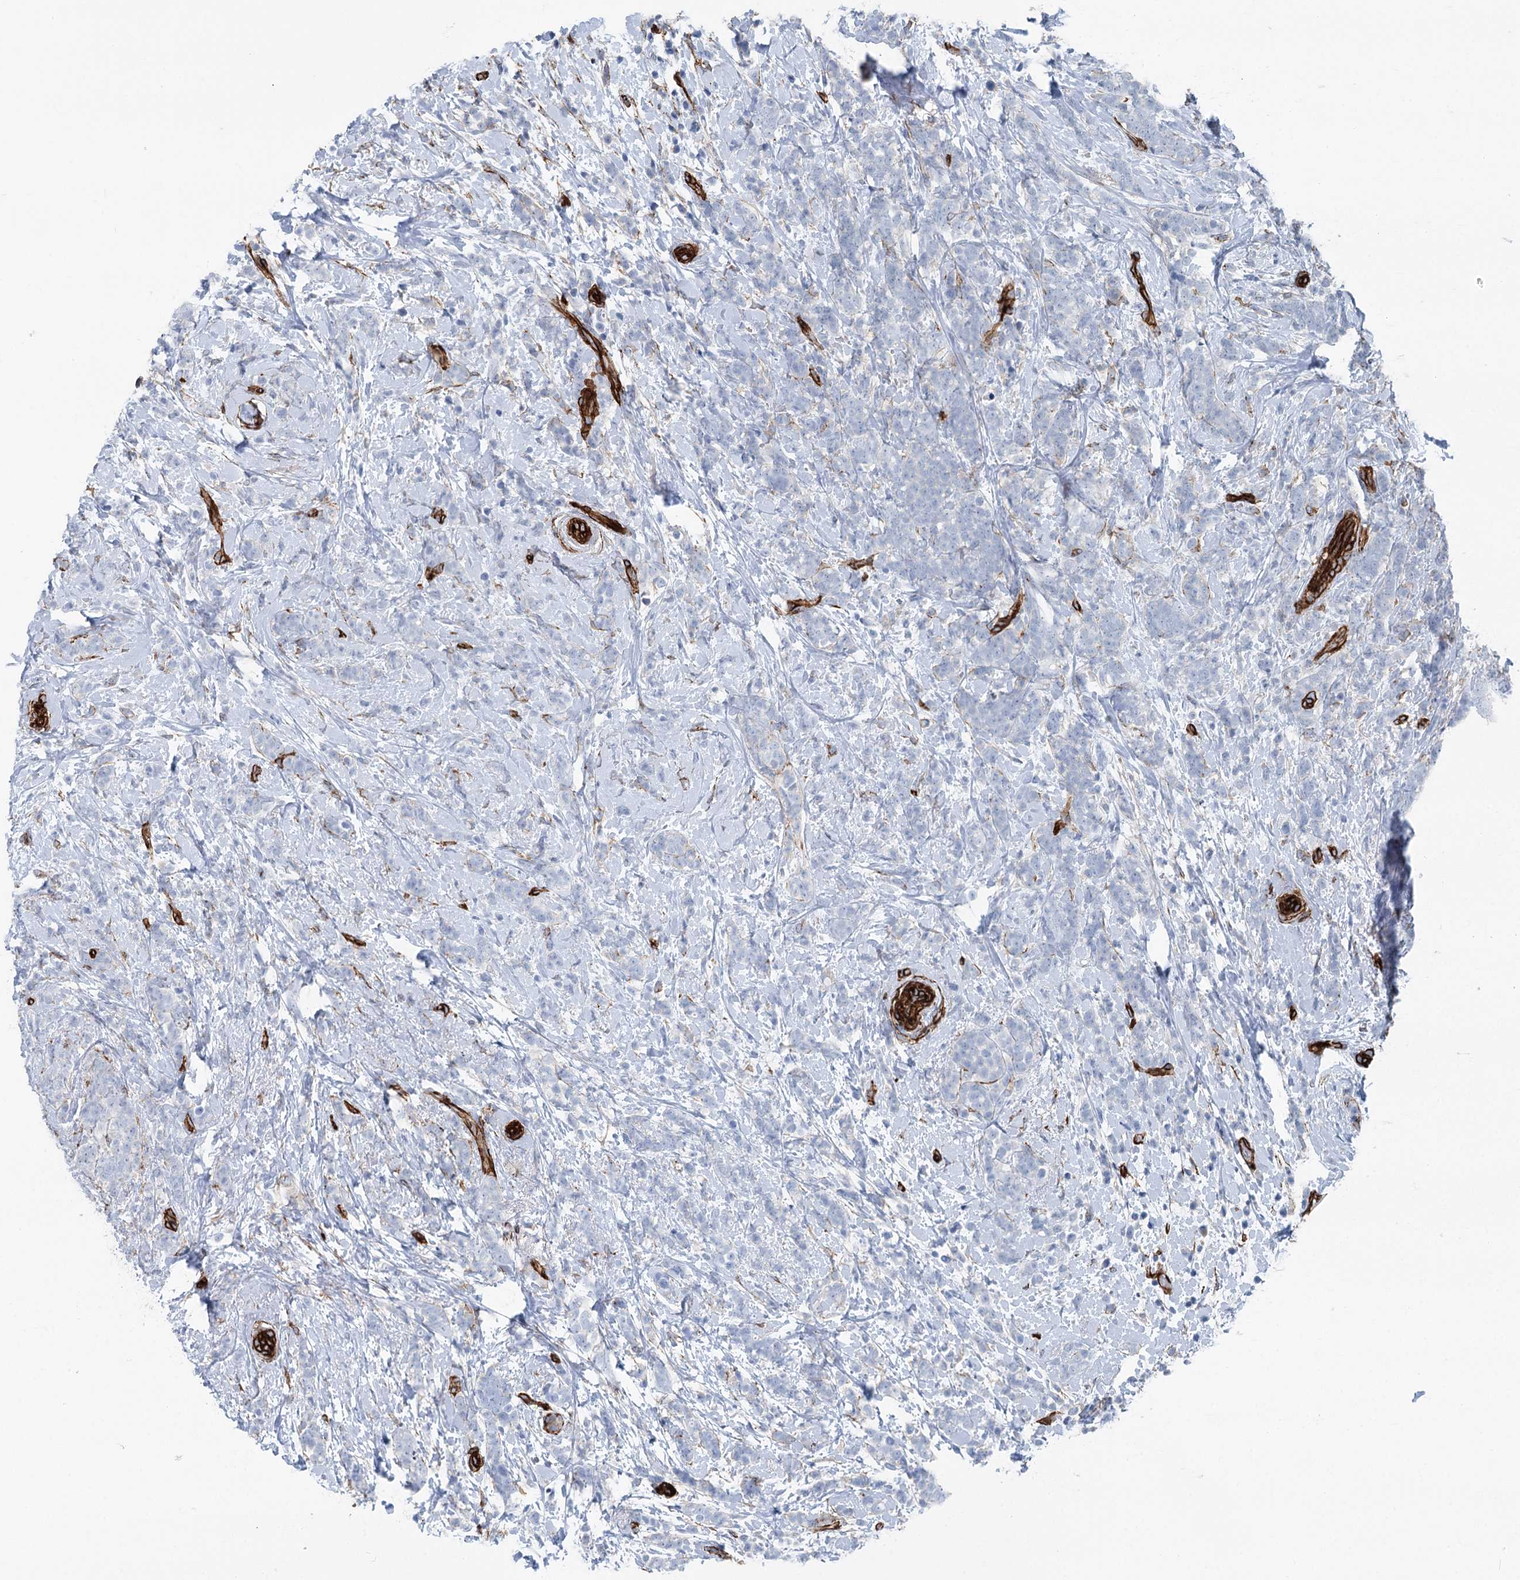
{"staining": {"intensity": "negative", "quantity": "none", "location": "none"}, "tissue": "breast cancer", "cell_type": "Tumor cells", "image_type": "cancer", "snomed": [{"axis": "morphology", "description": "Lobular carcinoma"}, {"axis": "topography", "description": "Breast"}], "caption": "Immunohistochemistry (IHC) micrograph of human breast cancer (lobular carcinoma) stained for a protein (brown), which demonstrates no staining in tumor cells.", "gene": "IQSEC1", "patient": {"sex": "female", "age": 58}}